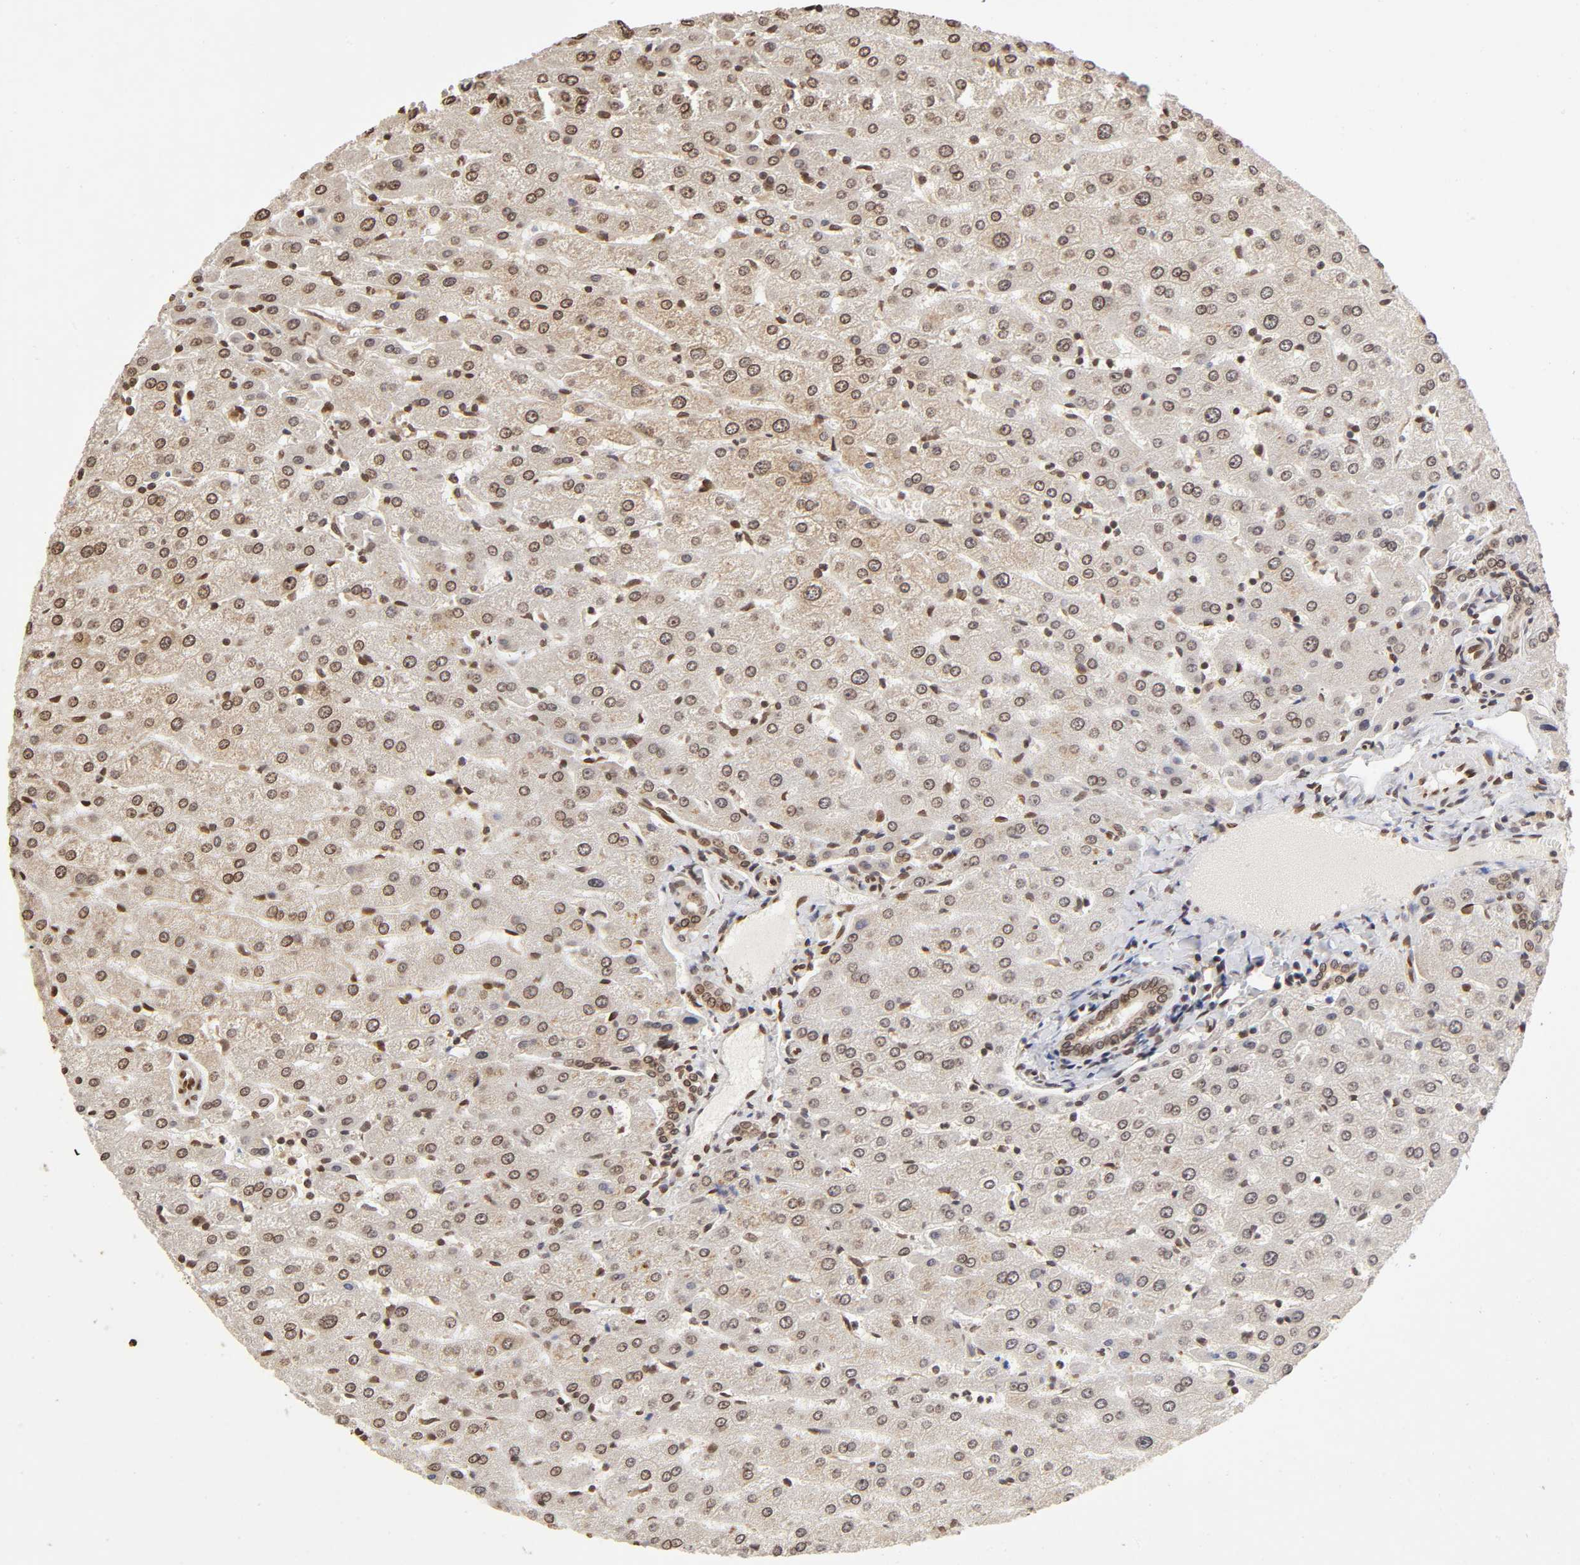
{"staining": {"intensity": "moderate", "quantity": "25%-75%", "location": "nuclear"}, "tissue": "liver", "cell_type": "Cholangiocytes", "image_type": "normal", "snomed": [{"axis": "morphology", "description": "Normal tissue, NOS"}, {"axis": "morphology", "description": "Fibrosis, NOS"}, {"axis": "topography", "description": "Liver"}], "caption": "Moderate nuclear staining for a protein is appreciated in approximately 25%-75% of cholangiocytes of unremarkable liver using IHC.", "gene": "MLLT6", "patient": {"sex": "female", "age": 29}}